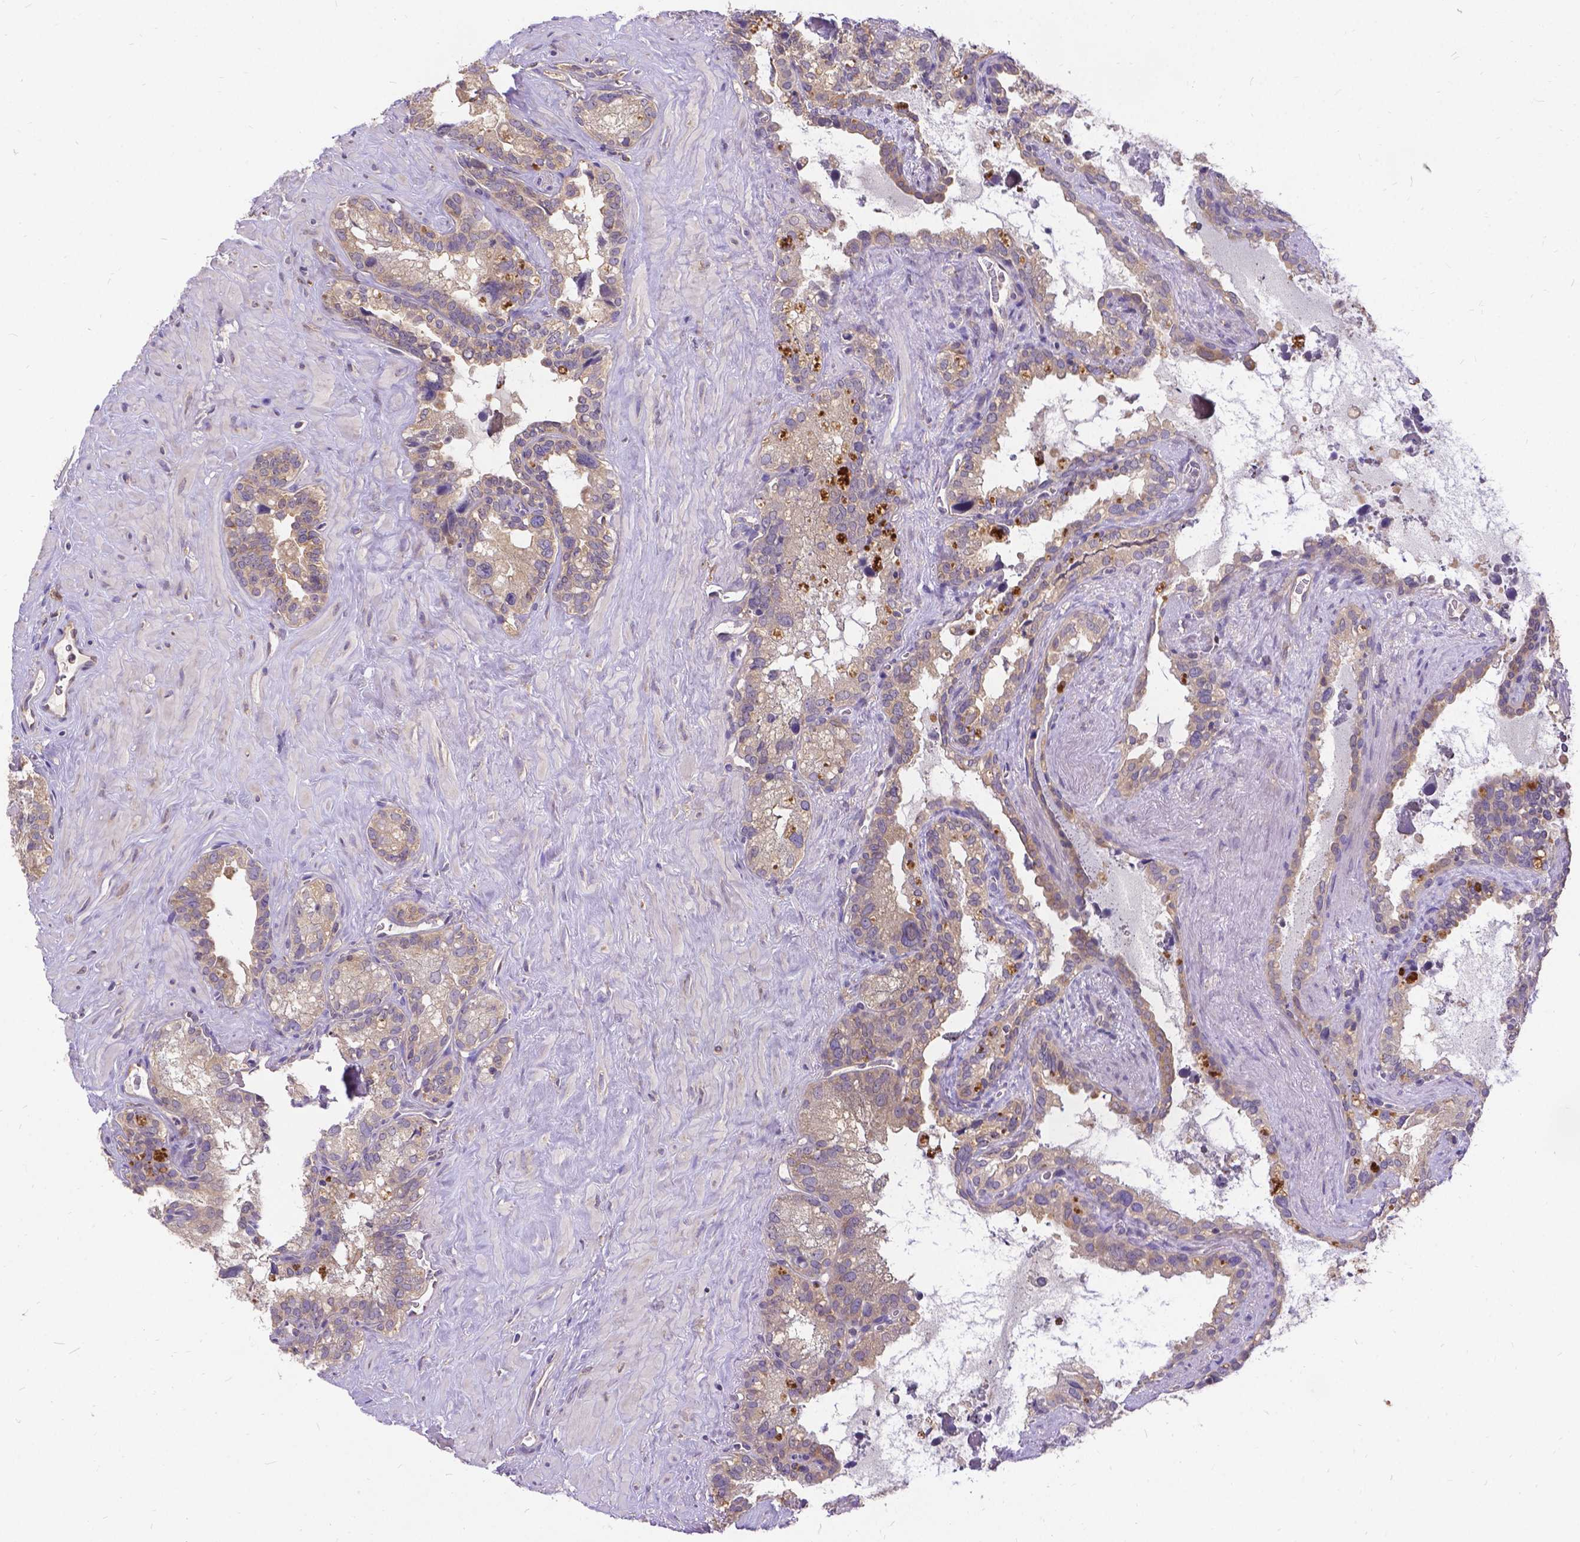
{"staining": {"intensity": "weak", "quantity": "25%-75%", "location": "cytoplasmic/membranous"}, "tissue": "seminal vesicle", "cell_type": "Glandular cells", "image_type": "normal", "snomed": [{"axis": "morphology", "description": "Normal tissue, NOS"}, {"axis": "topography", "description": "Seminal veicle"}], "caption": "Immunohistochemical staining of unremarkable human seminal vesicle displays weak cytoplasmic/membranous protein staining in about 25%-75% of glandular cells.", "gene": "DENND6A", "patient": {"sex": "male", "age": 71}}